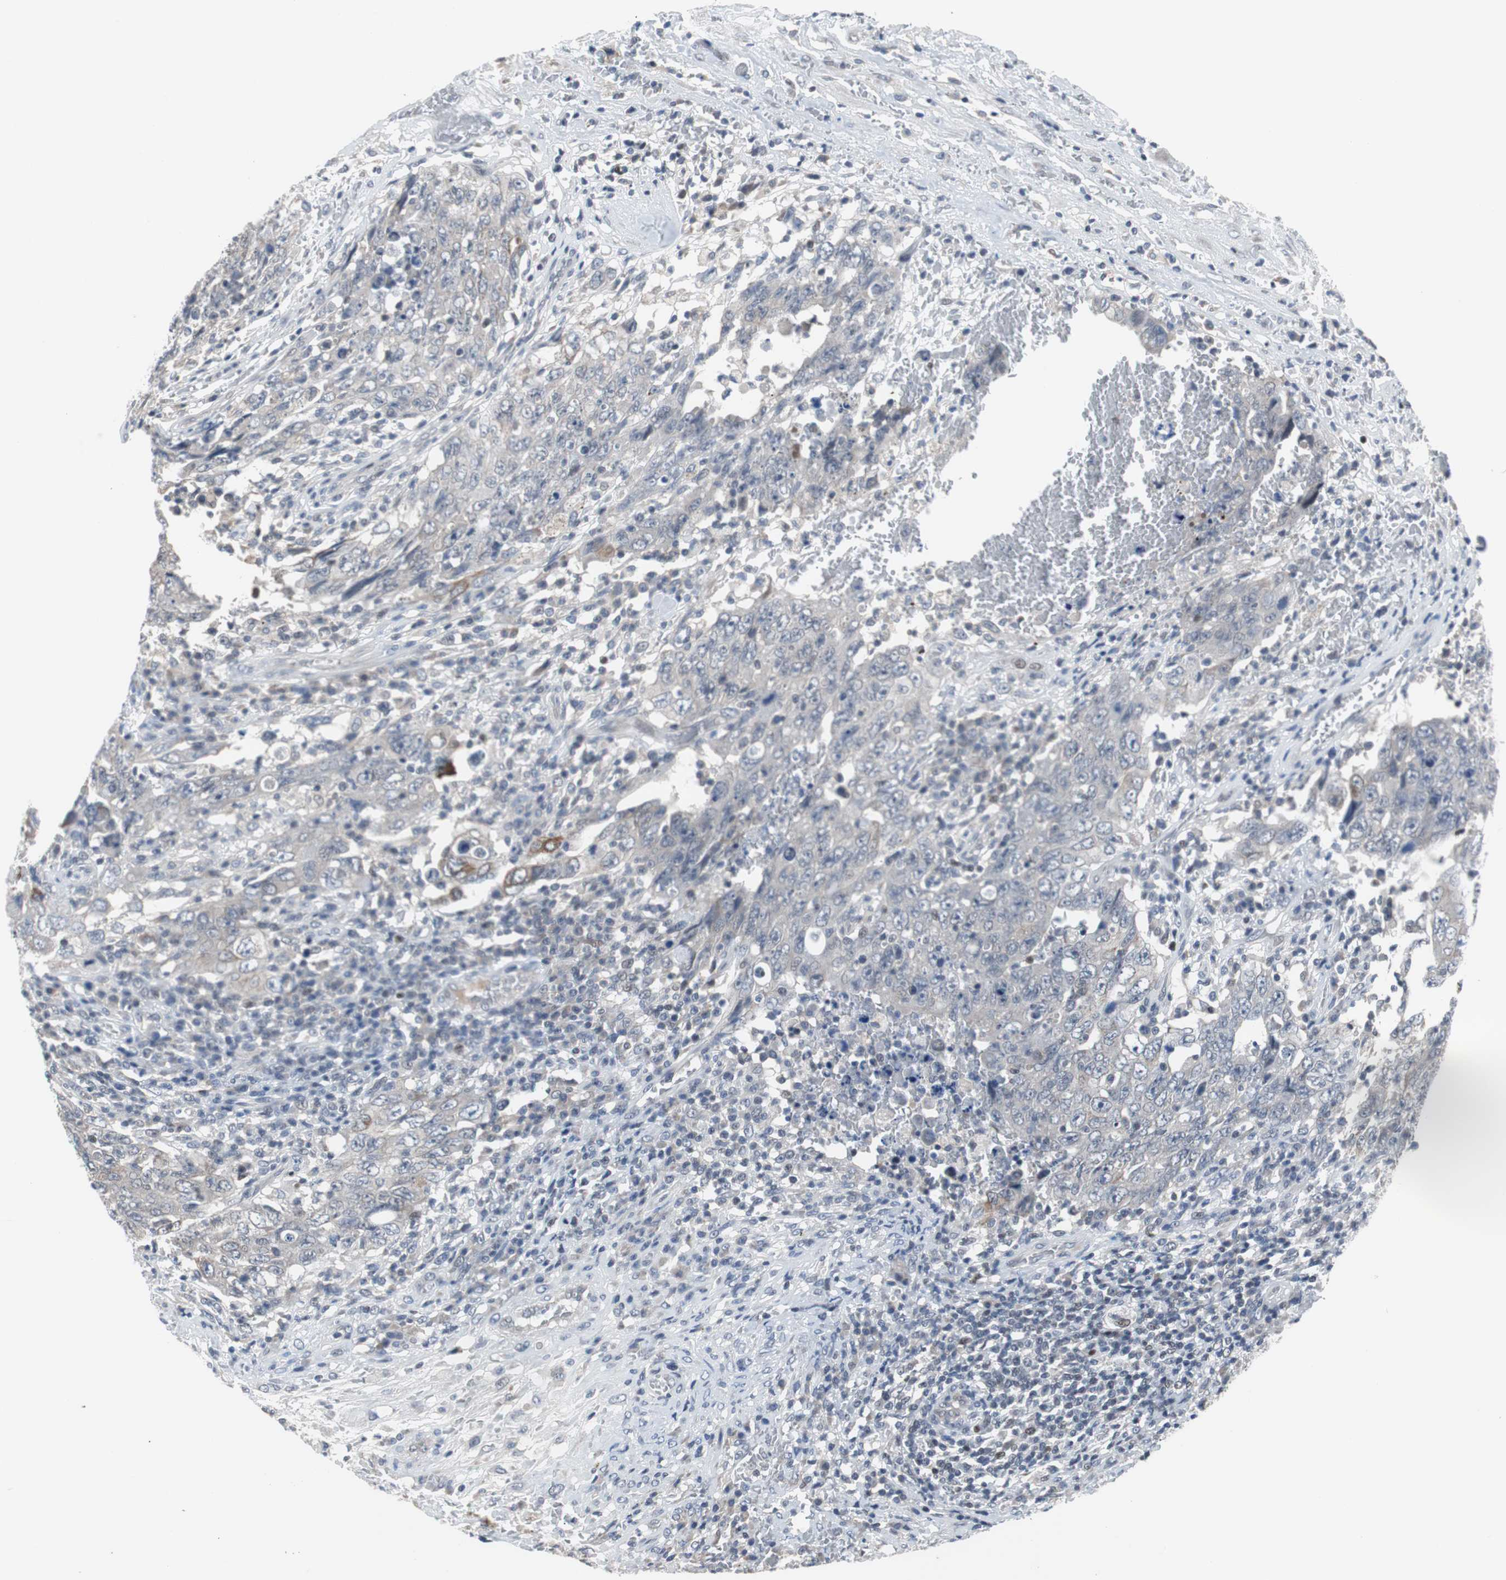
{"staining": {"intensity": "weak", "quantity": "<25%", "location": "cytoplasmic/membranous"}, "tissue": "testis cancer", "cell_type": "Tumor cells", "image_type": "cancer", "snomed": [{"axis": "morphology", "description": "Carcinoma, Embryonal, NOS"}, {"axis": "topography", "description": "Testis"}], "caption": "The micrograph shows no staining of tumor cells in testis cancer.", "gene": "TP63", "patient": {"sex": "male", "age": 26}}